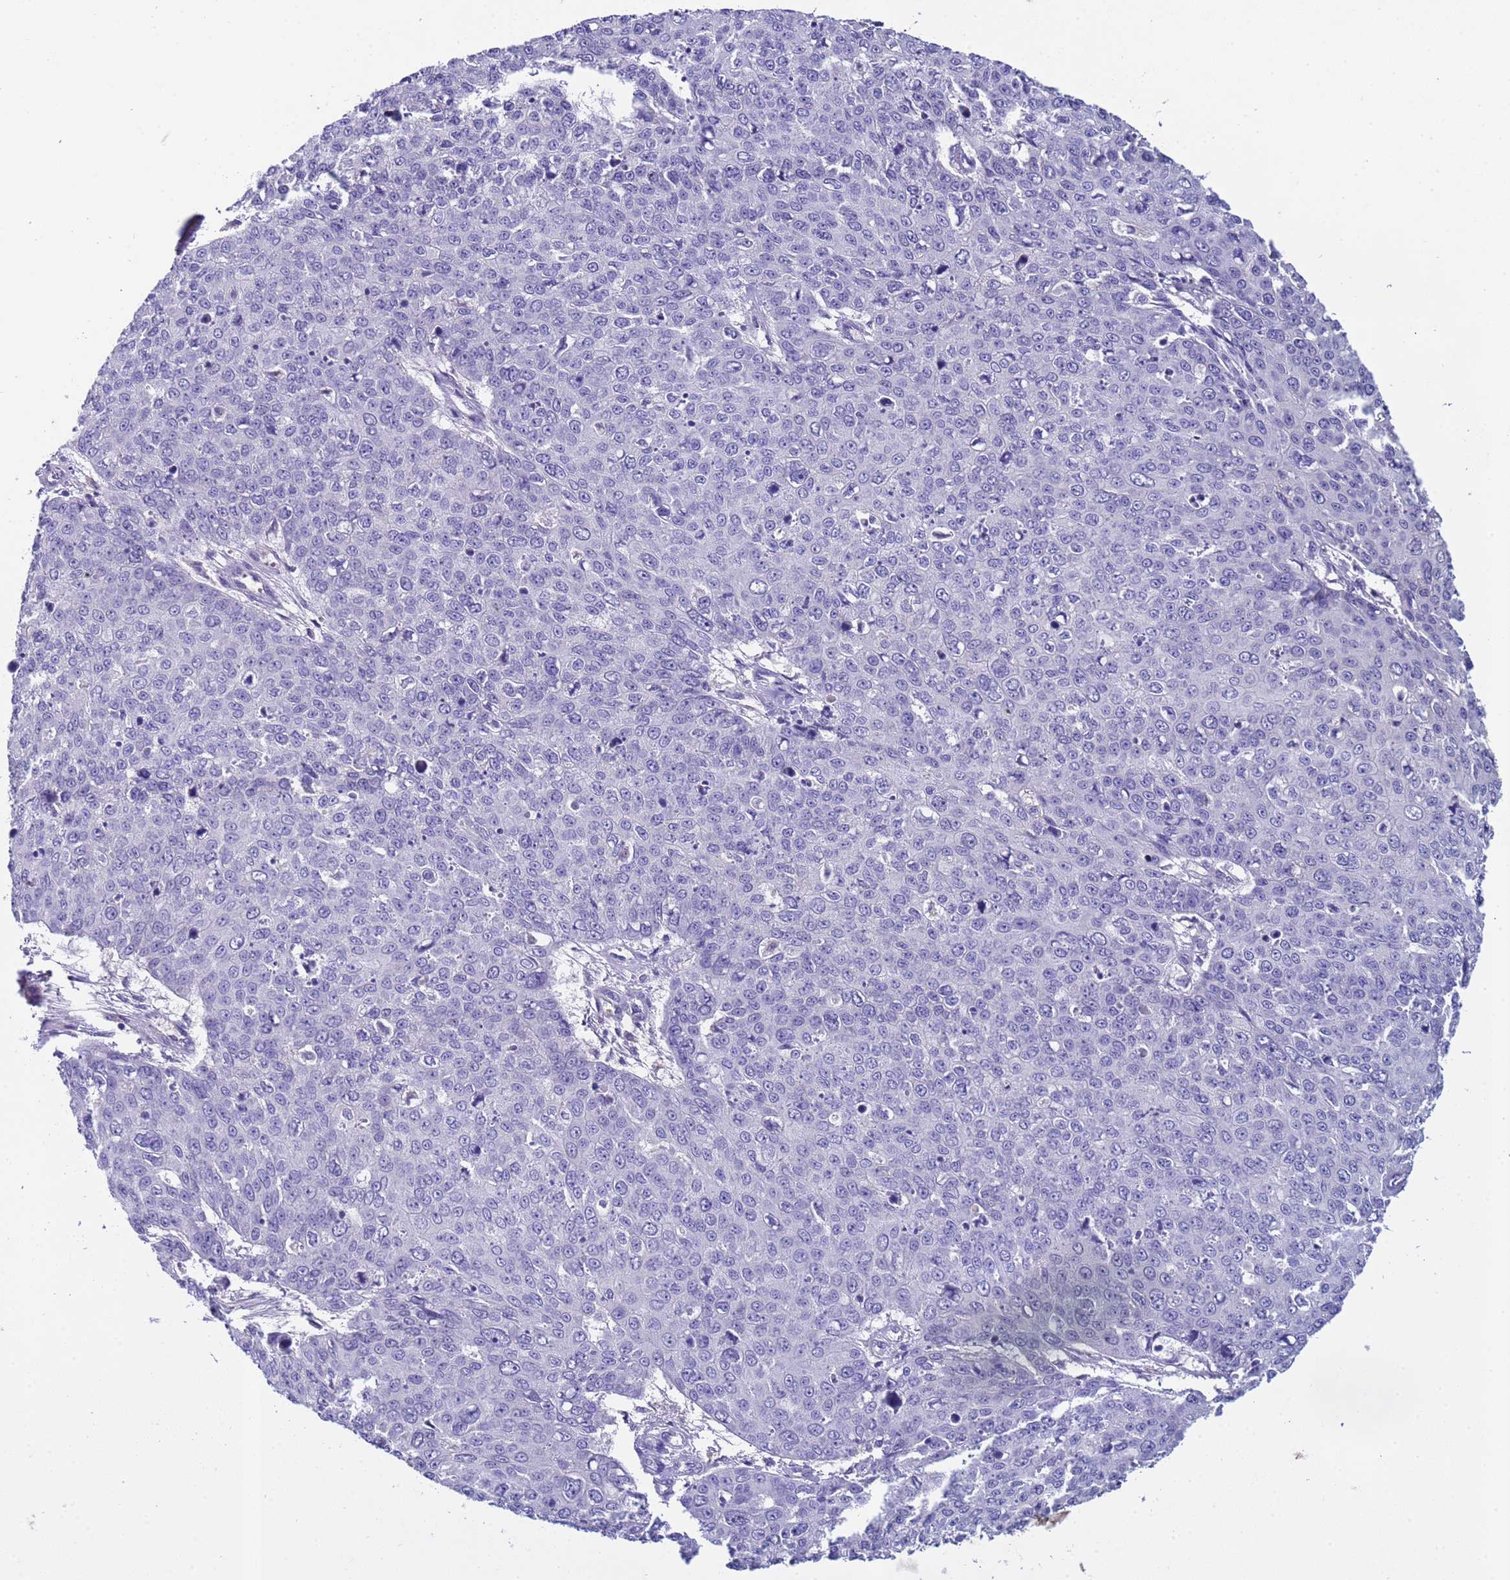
{"staining": {"intensity": "negative", "quantity": "none", "location": "none"}, "tissue": "skin cancer", "cell_type": "Tumor cells", "image_type": "cancer", "snomed": [{"axis": "morphology", "description": "Squamous cell carcinoma, NOS"}, {"axis": "topography", "description": "Skin"}], "caption": "Immunohistochemical staining of skin squamous cell carcinoma demonstrates no significant positivity in tumor cells. The staining is performed using DAB brown chromogen with nuclei counter-stained in using hematoxylin.", "gene": "ZNF248", "patient": {"sex": "male", "age": 71}}